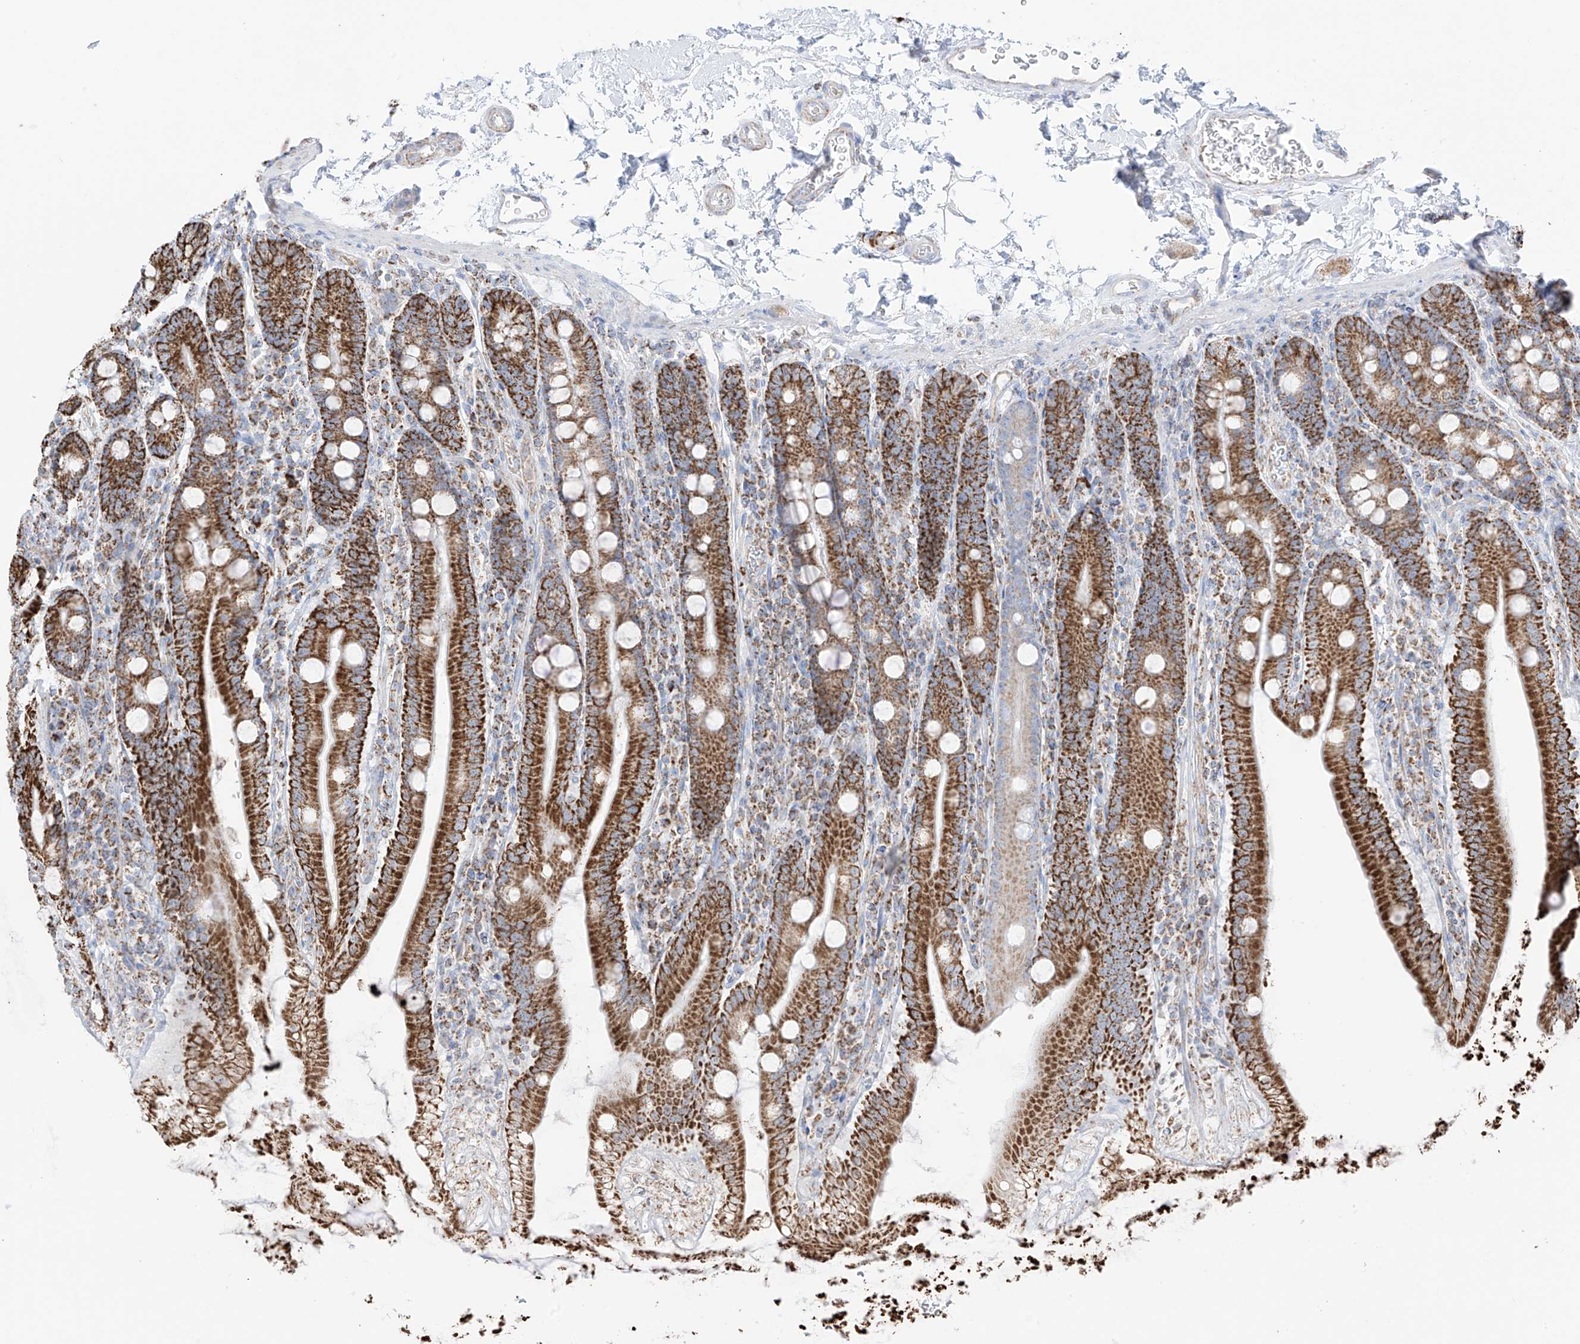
{"staining": {"intensity": "strong", "quantity": ">75%", "location": "cytoplasmic/membranous"}, "tissue": "duodenum", "cell_type": "Glandular cells", "image_type": "normal", "snomed": [{"axis": "morphology", "description": "Normal tissue, NOS"}, {"axis": "topography", "description": "Duodenum"}], "caption": "Glandular cells exhibit high levels of strong cytoplasmic/membranous staining in about >75% of cells in unremarkable human duodenum. The protein of interest is shown in brown color, while the nuclei are stained blue.", "gene": "XKR3", "patient": {"sex": "male", "age": 35}}